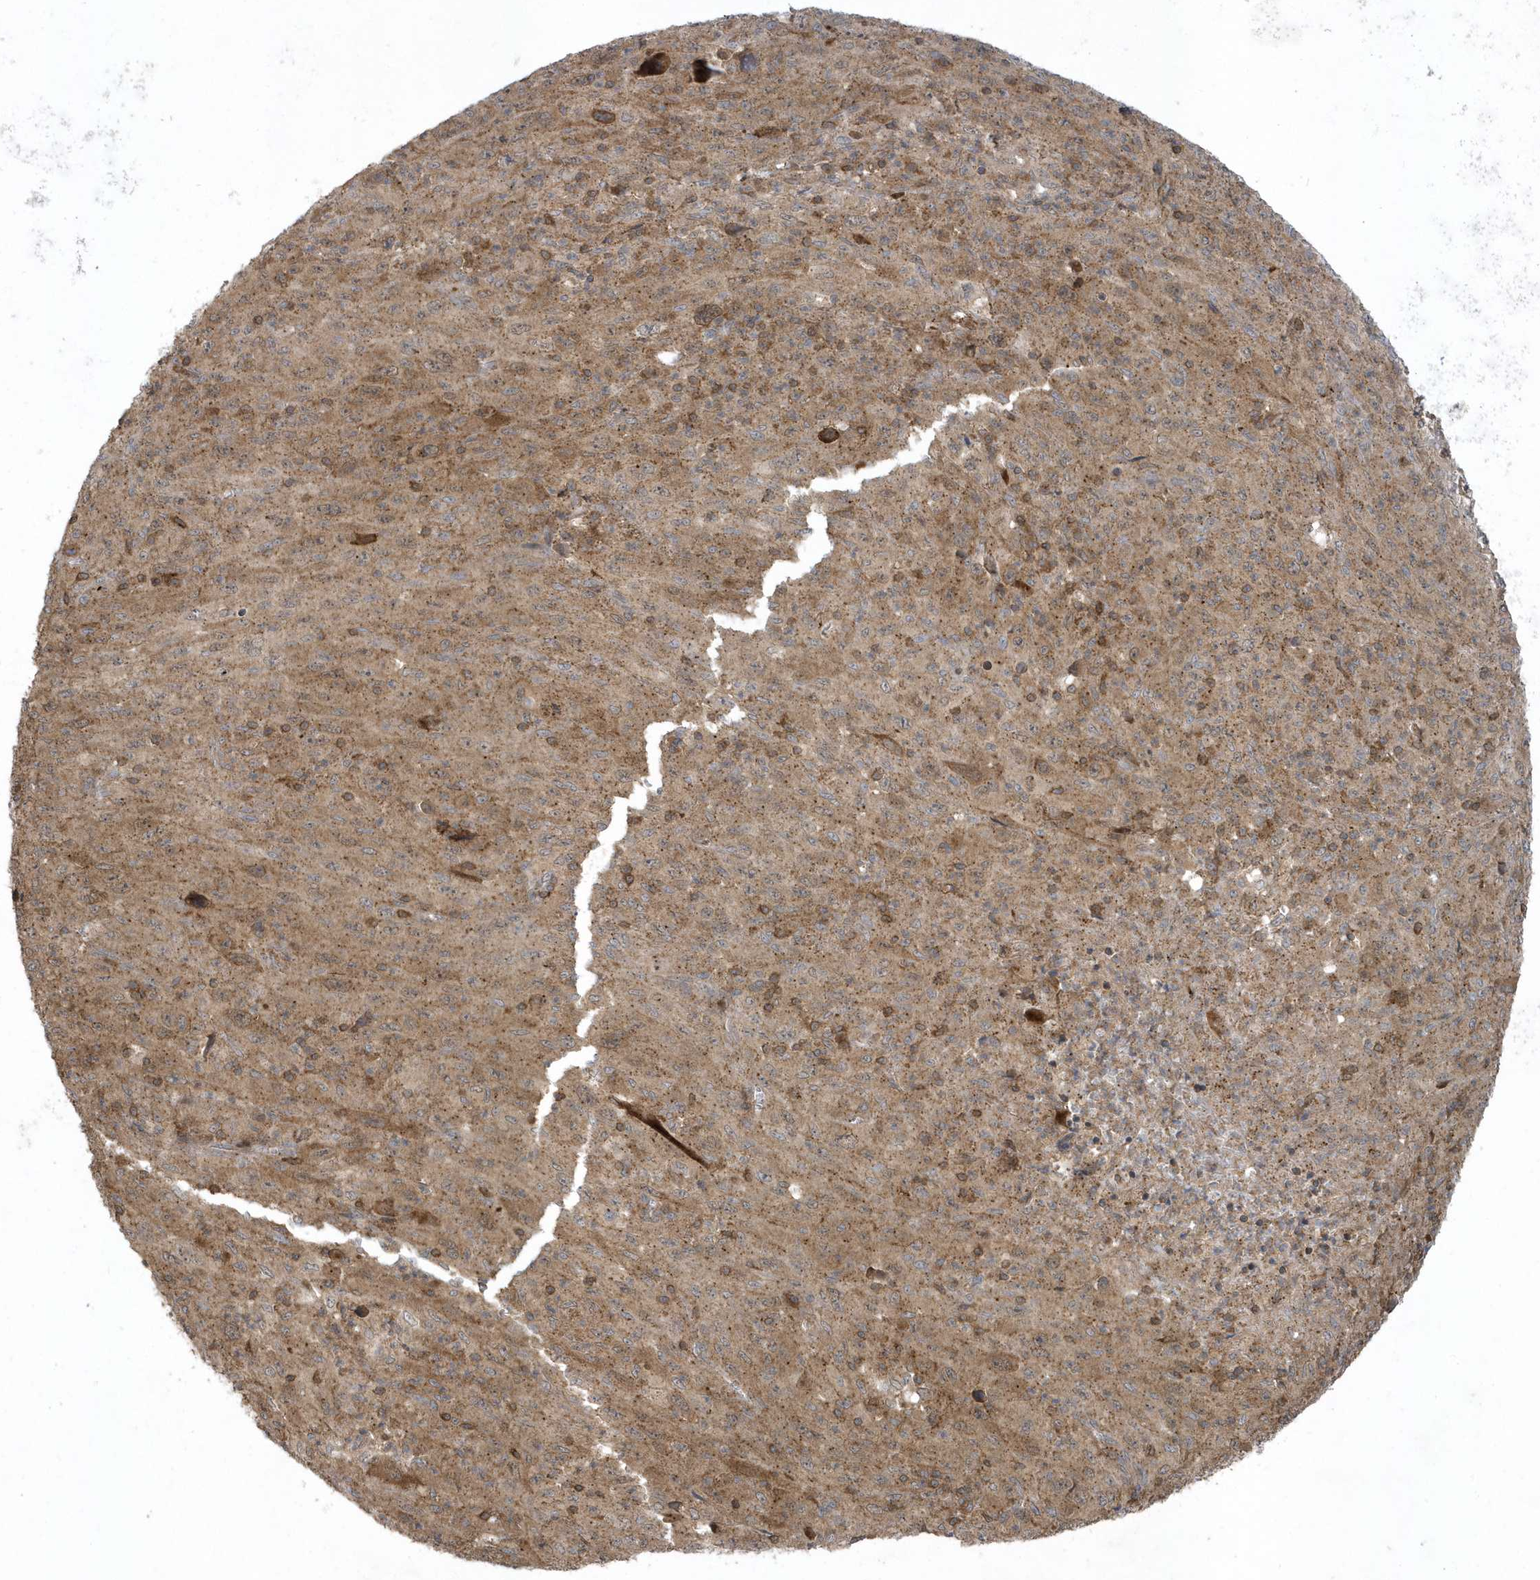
{"staining": {"intensity": "moderate", "quantity": ">75%", "location": "cytoplasmic/membranous"}, "tissue": "melanoma", "cell_type": "Tumor cells", "image_type": "cancer", "snomed": [{"axis": "morphology", "description": "Malignant melanoma, Metastatic site"}, {"axis": "topography", "description": "Skin"}], "caption": "About >75% of tumor cells in malignant melanoma (metastatic site) exhibit moderate cytoplasmic/membranous protein positivity as visualized by brown immunohistochemical staining.", "gene": "STAMBP", "patient": {"sex": "female", "age": 56}}